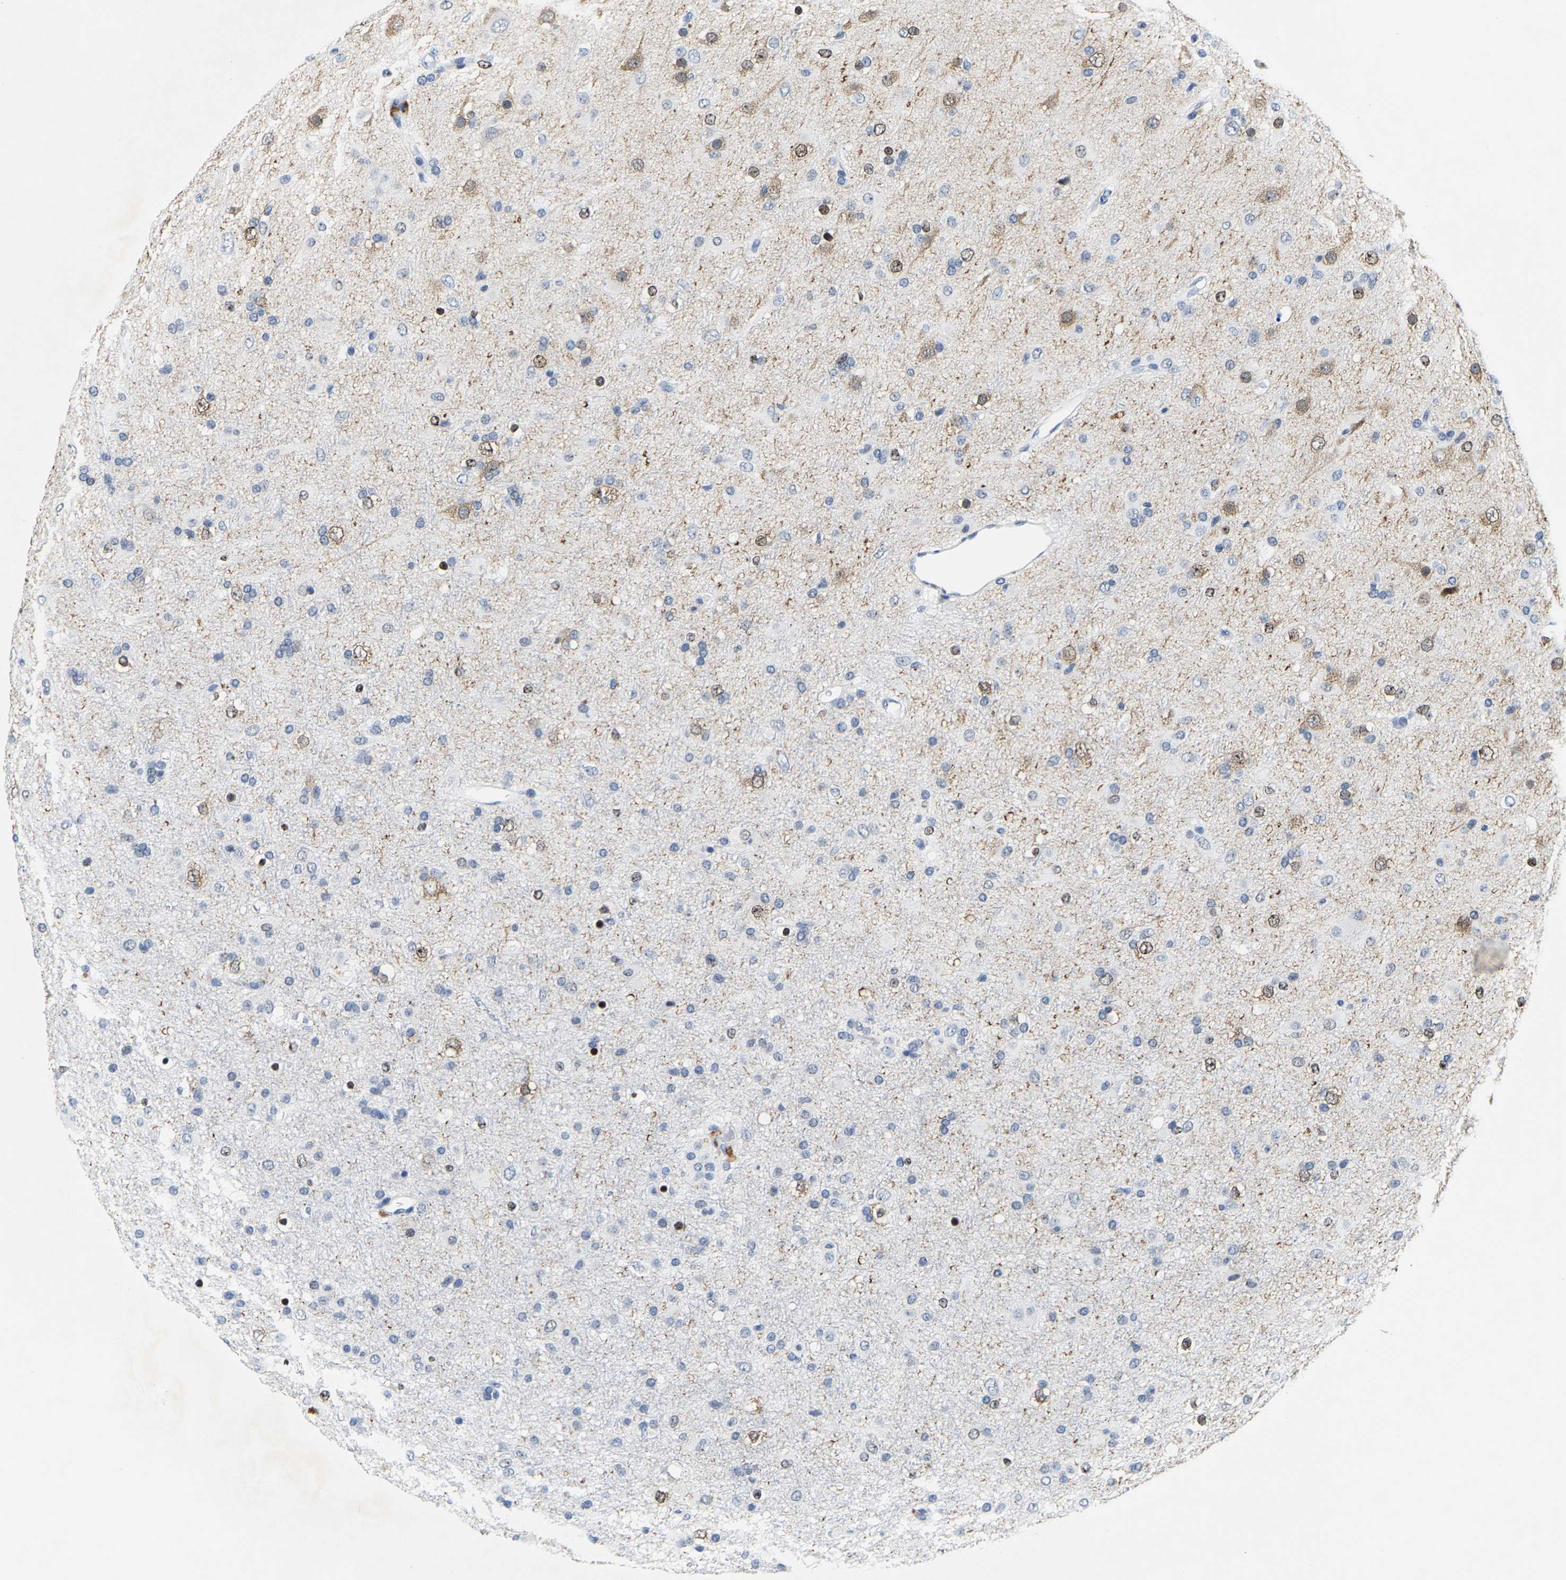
{"staining": {"intensity": "moderate", "quantity": "<25%", "location": "cytoplasmic/membranous"}, "tissue": "glioma", "cell_type": "Tumor cells", "image_type": "cancer", "snomed": [{"axis": "morphology", "description": "Glioma, malignant, Low grade"}, {"axis": "topography", "description": "Brain"}], "caption": "High-power microscopy captured an immunohistochemistry photomicrograph of malignant glioma (low-grade), revealing moderate cytoplasmic/membranous staining in about <25% of tumor cells. The protein of interest is shown in brown color, while the nuclei are stained blue.", "gene": "SETD1B", "patient": {"sex": "male", "age": 65}}